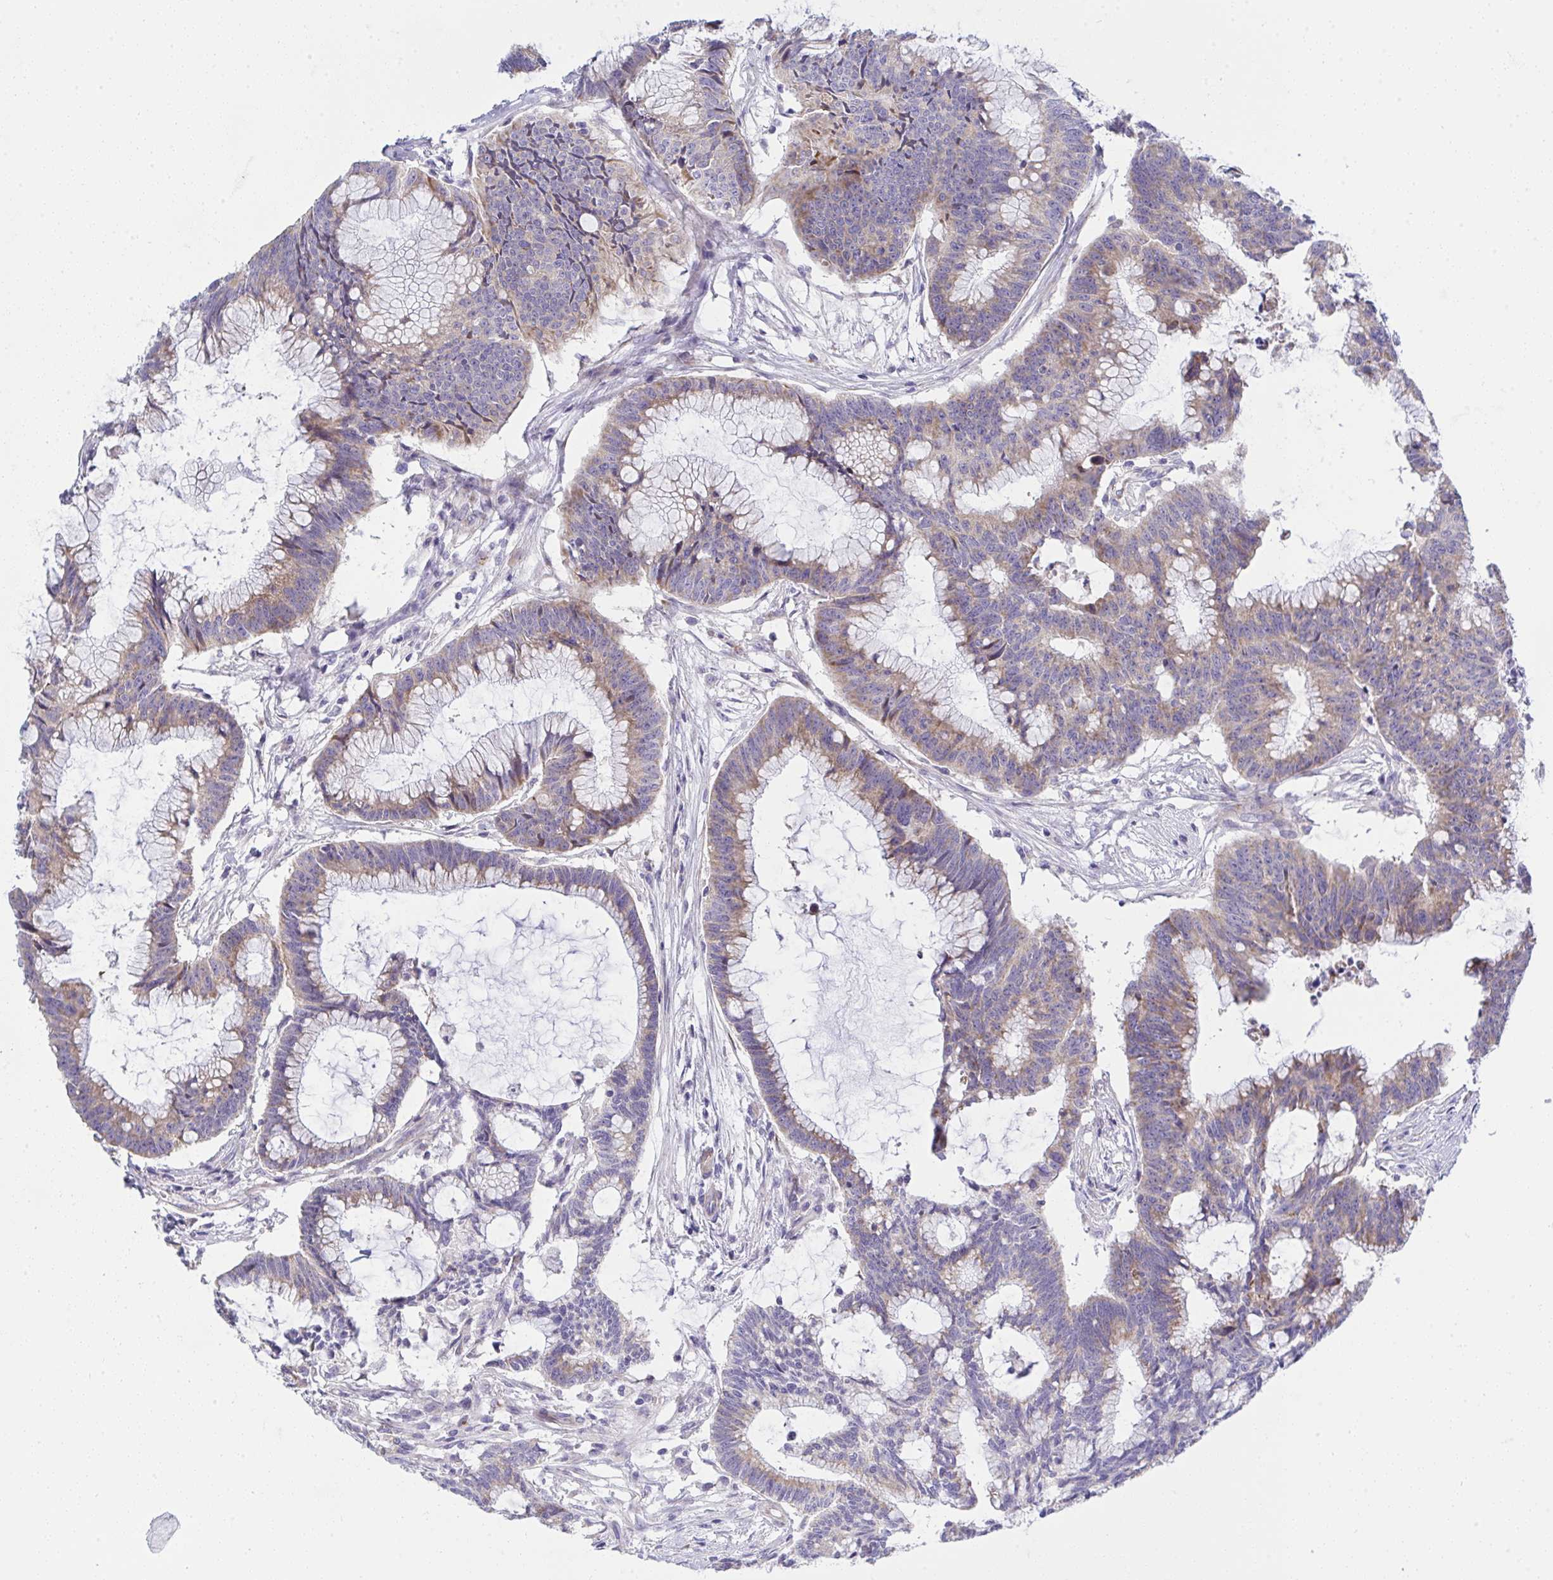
{"staining": {"intensity": "moderate", "quantity": "25%-75%", "location": "cytoplasmic/membranous"}, "tissue": "colorectal cancer", "cell_type": "Tumor cells", "image_type": "cancer", "snomed": [{"axis": "morphology", "description": "Adenocarcinoma, NOS"}, {"axis": "topography", "description": "Colon"}], "caption": "IHC staining of colorectal cancer, which shows medium levels of moderate cytoplasmic/membranous staining in about 25%-75% of tumor cells indicating moderate cytoplasmic/membranous protein staining. The staining was performed using DAB (3,3'-diaminobenzidine) (brown) for protein detection and nuclei were counterstained in hematoxylin (blue).", "gene": "NTN1", "patient": {"sex": "female", "age": 78}}